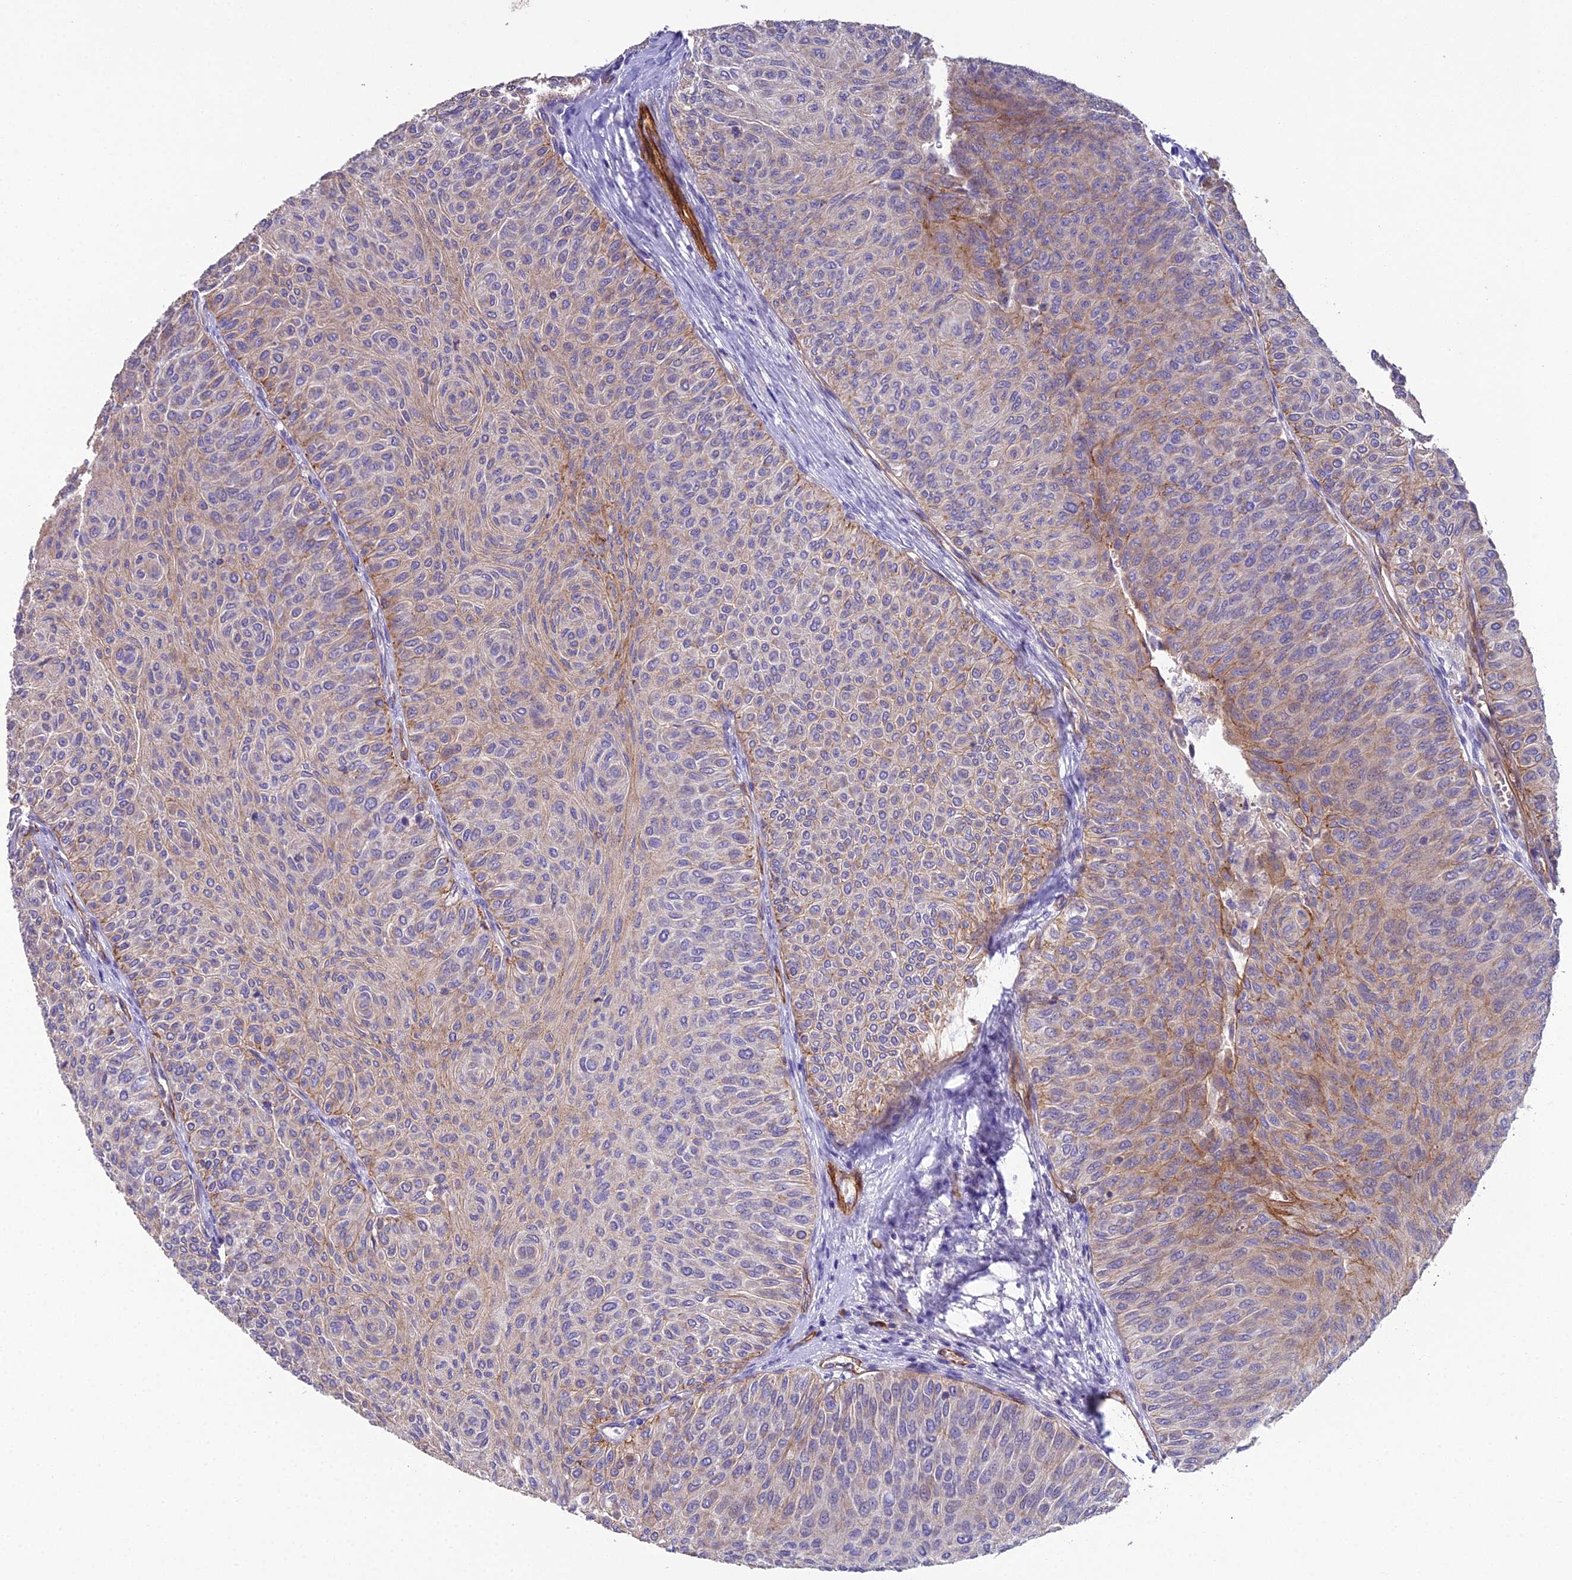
{"staining": {"intensity": "moderate", "quantity": "25%-75%", "location": "cytoplasmic/membranous"}, "tissue": "urothelial cancer", "cell_type": "Tumor cells", "image_type": "cancer", "snomed": [{"axis": "morphology", "description": "Urothelial carcinoma, Low grade"}, {"axis": "topography", "description": "Urinary bladder"}], "caption": "Protein expression analysis of urothelial cancer displays moderate cytoplasmic/membranous expression in approximately 25%-75% of tumor cells.", "gene": "CFAP47", "patient": {"sex": "male", "age": 78}}